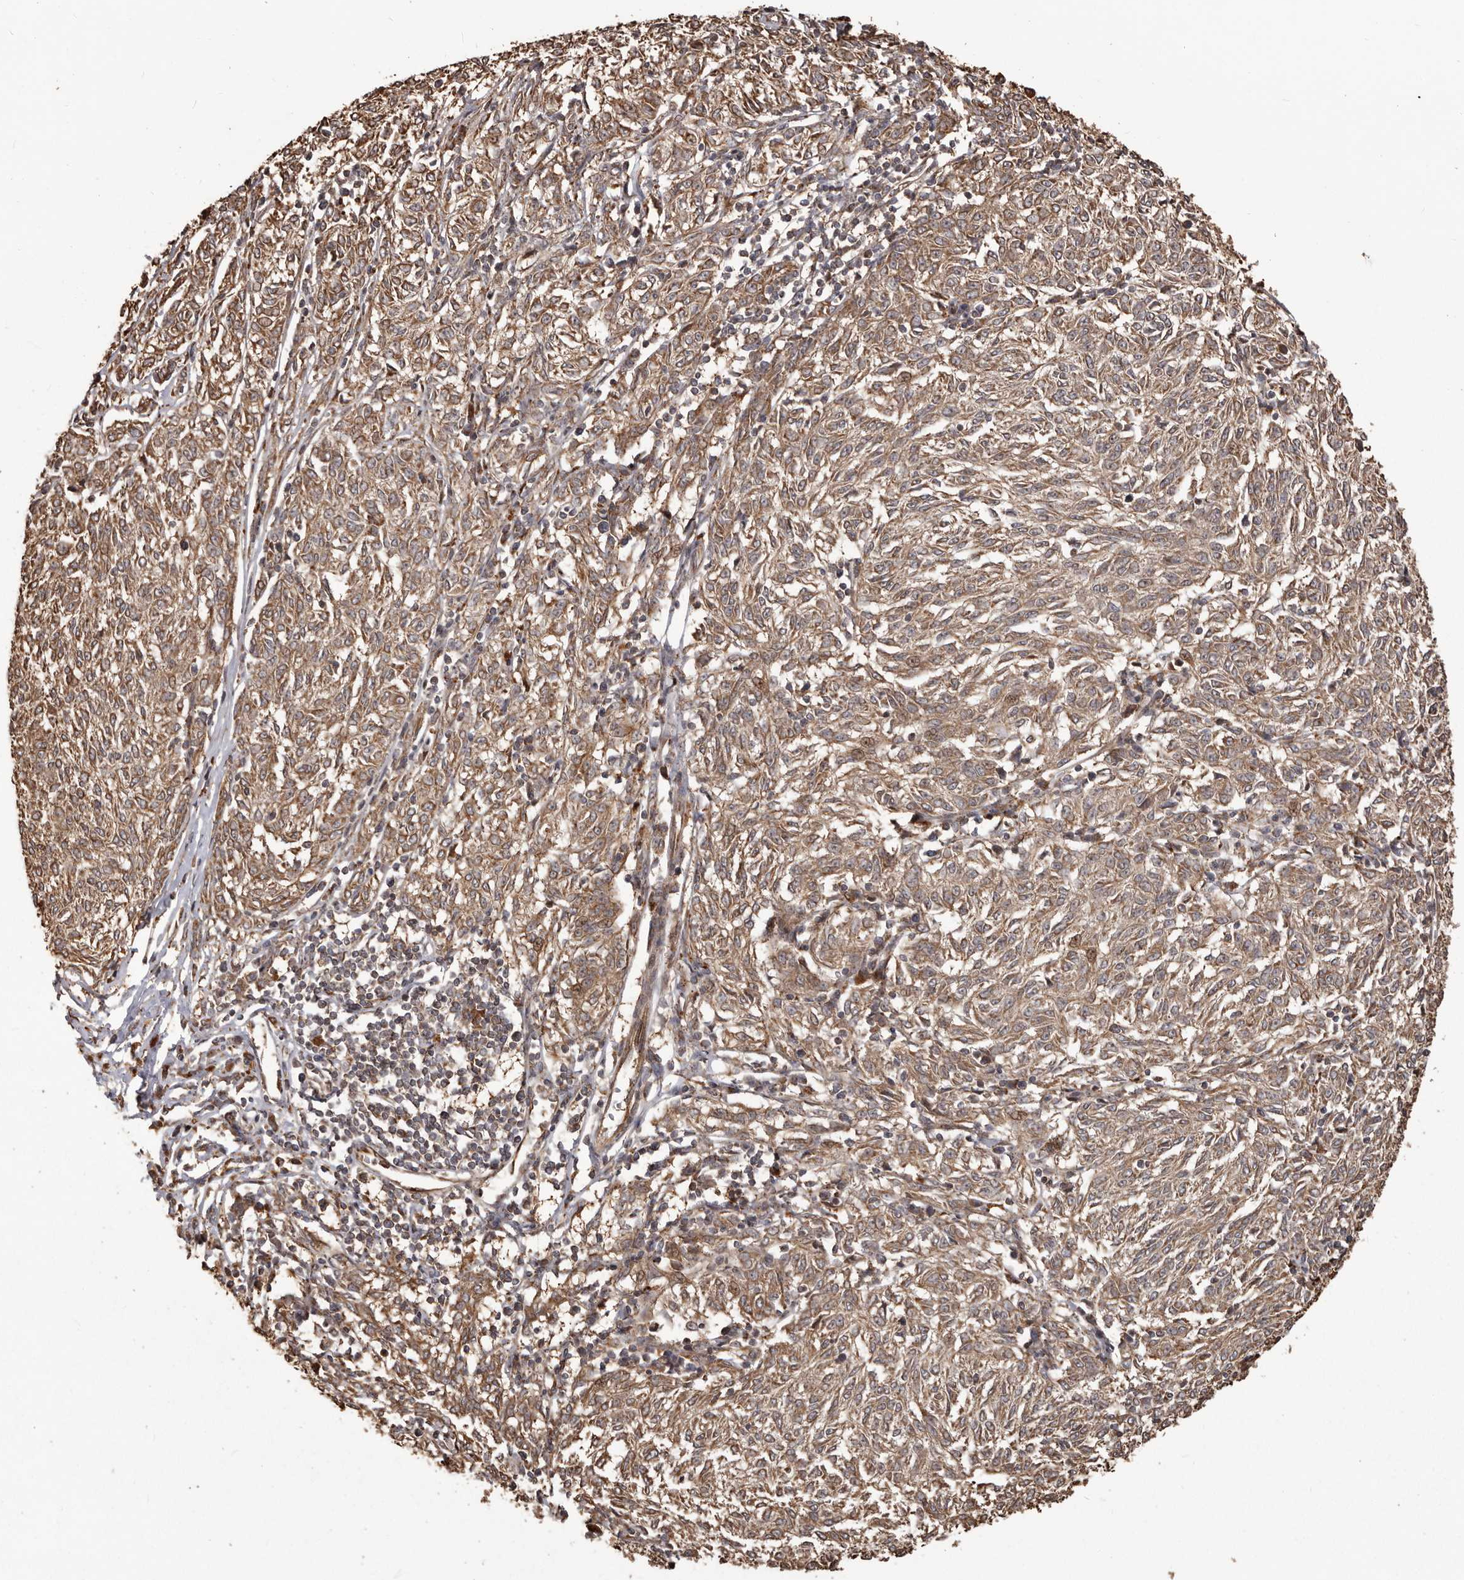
{"staining": {"intensity": "moderate", "quantity": ">75%", "location": "cytoplasmic/membranous"}, "tissue": "melanoma", "cell_type": "Tumor cells", "image_type": "cancer", "snomed": [{"axis": "morphology", "description": "Malignant melanoma, NOS"}, {"axis": "topography", "description": "Skin"}], "caption": "Approximately >75% of tumor cells in malignant melanoma display moderate cytoplasmic/membranous protein expression as visualized by brown immunohistochemical staining.", "gene": "MTO1", "patient": {"sex": "female", "age": 72}}